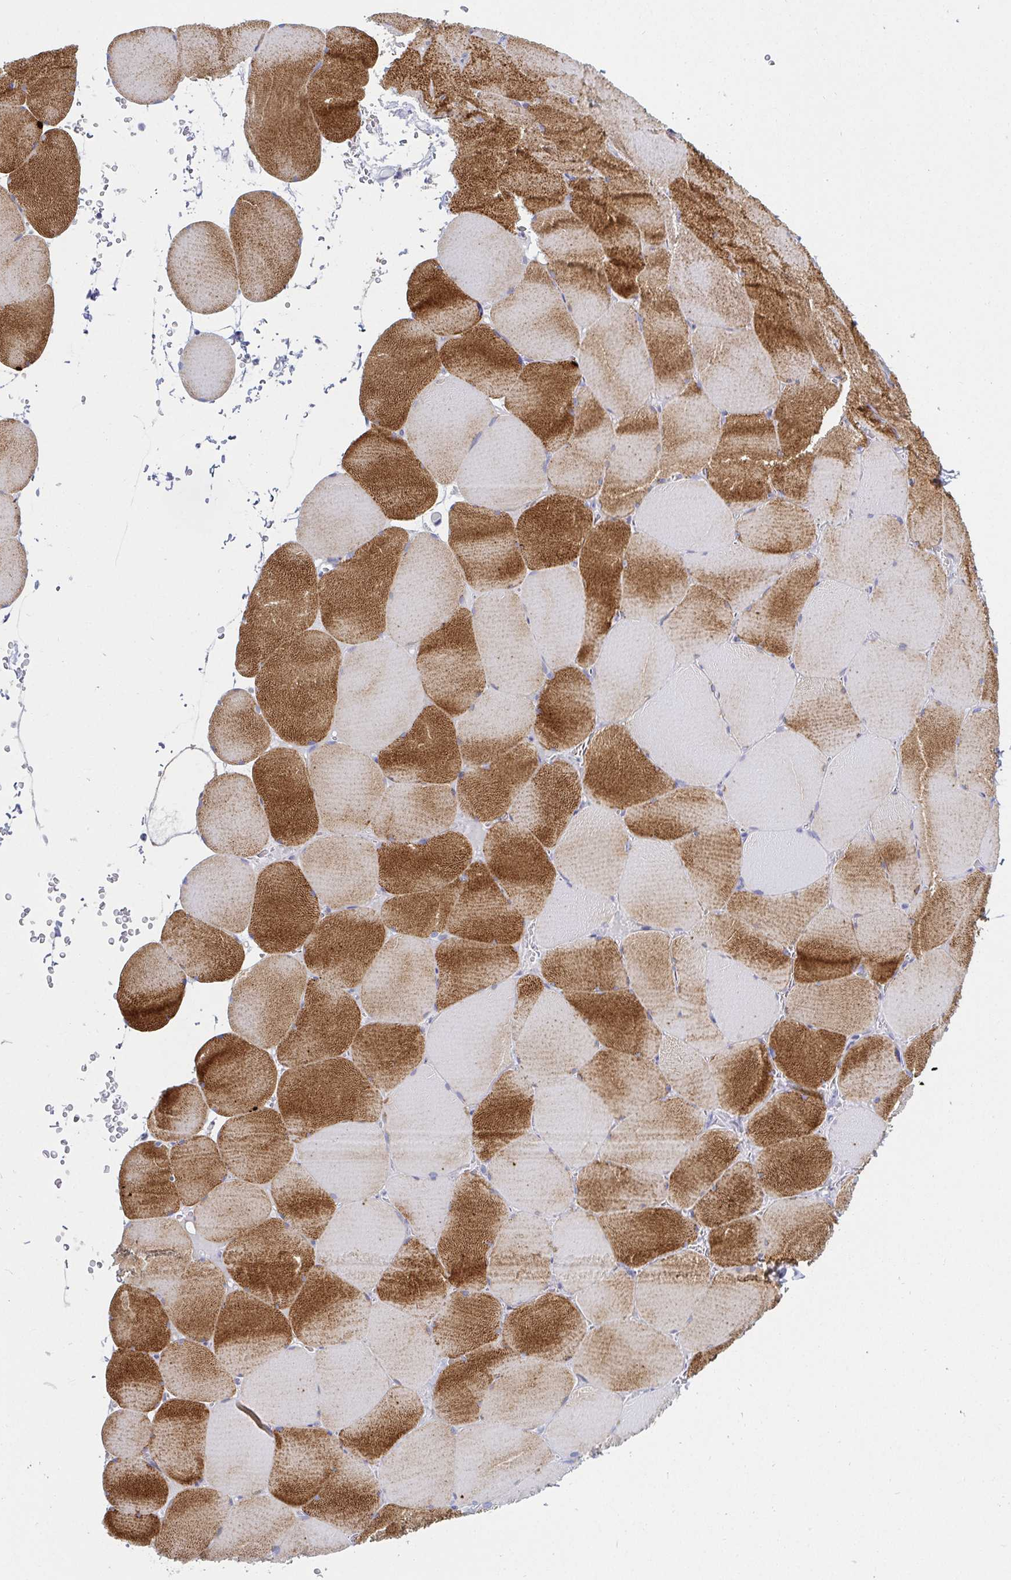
{"staining": {"intensity": "strong", "quantity": "25%-75%", "location": "cytoplasmic/membranous"}, "tissue": "skeletal muscle", "cell_type": "Myocytes", "image_type": "normal", "snomed": [{"axis": "morphology", "description": "Normal tissue, NOS"}, {"axis": "topography", "description": "Skeletal muscle"}, {"axis": "topography", "description": "Head-Neck"}], "caption": "The micrograph shows staining of benign skeletal muscle, revealing strong cytoplasmic/membranous protein expression (brown color) within myocytes.", "gene": "OR10K1", "patient": {"sex": "male", "age": 66}}